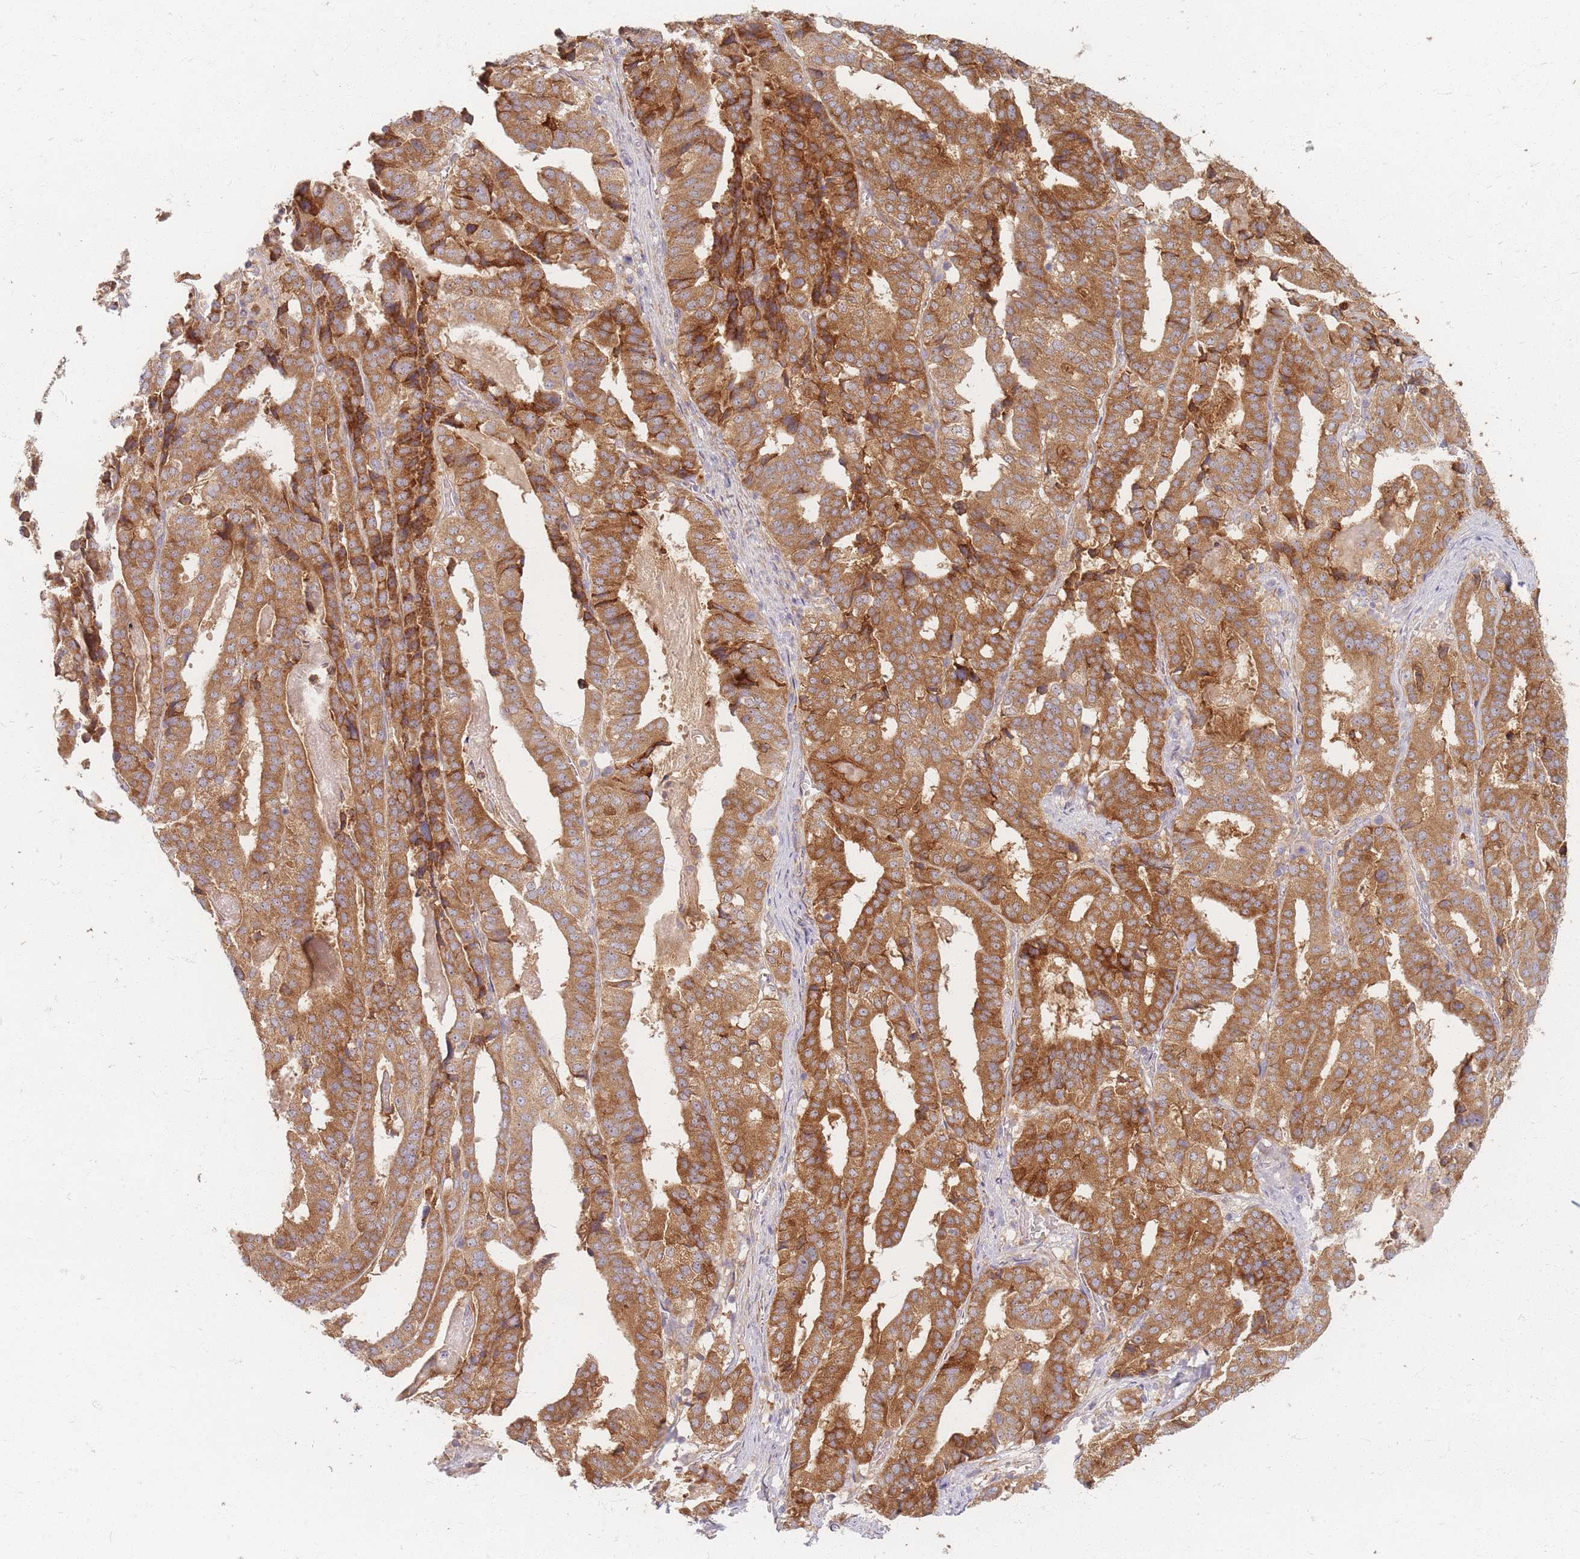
{"staining": {"intensity": "moderate", "quantity": ">75%", "location": "cytoplasmic/membranous"}, "tissue": "stomach cancer", "cell_type": "Tumor cells", "image_type": "cancer", "snomed": [{"axis": "morphology", "description": "Adenocarcinoma, NOS"}, {"axis": "topography", "description": "Stomach"}], "caption": "Human stomach cancer (adenocarcinoma) stained with a brown dye exhibits moderate cytoplasmic/membranous positive staining in about >75% of tumor cells.", "gene": "SMIM14", "patient": {"sex": "male", "age": 48}}